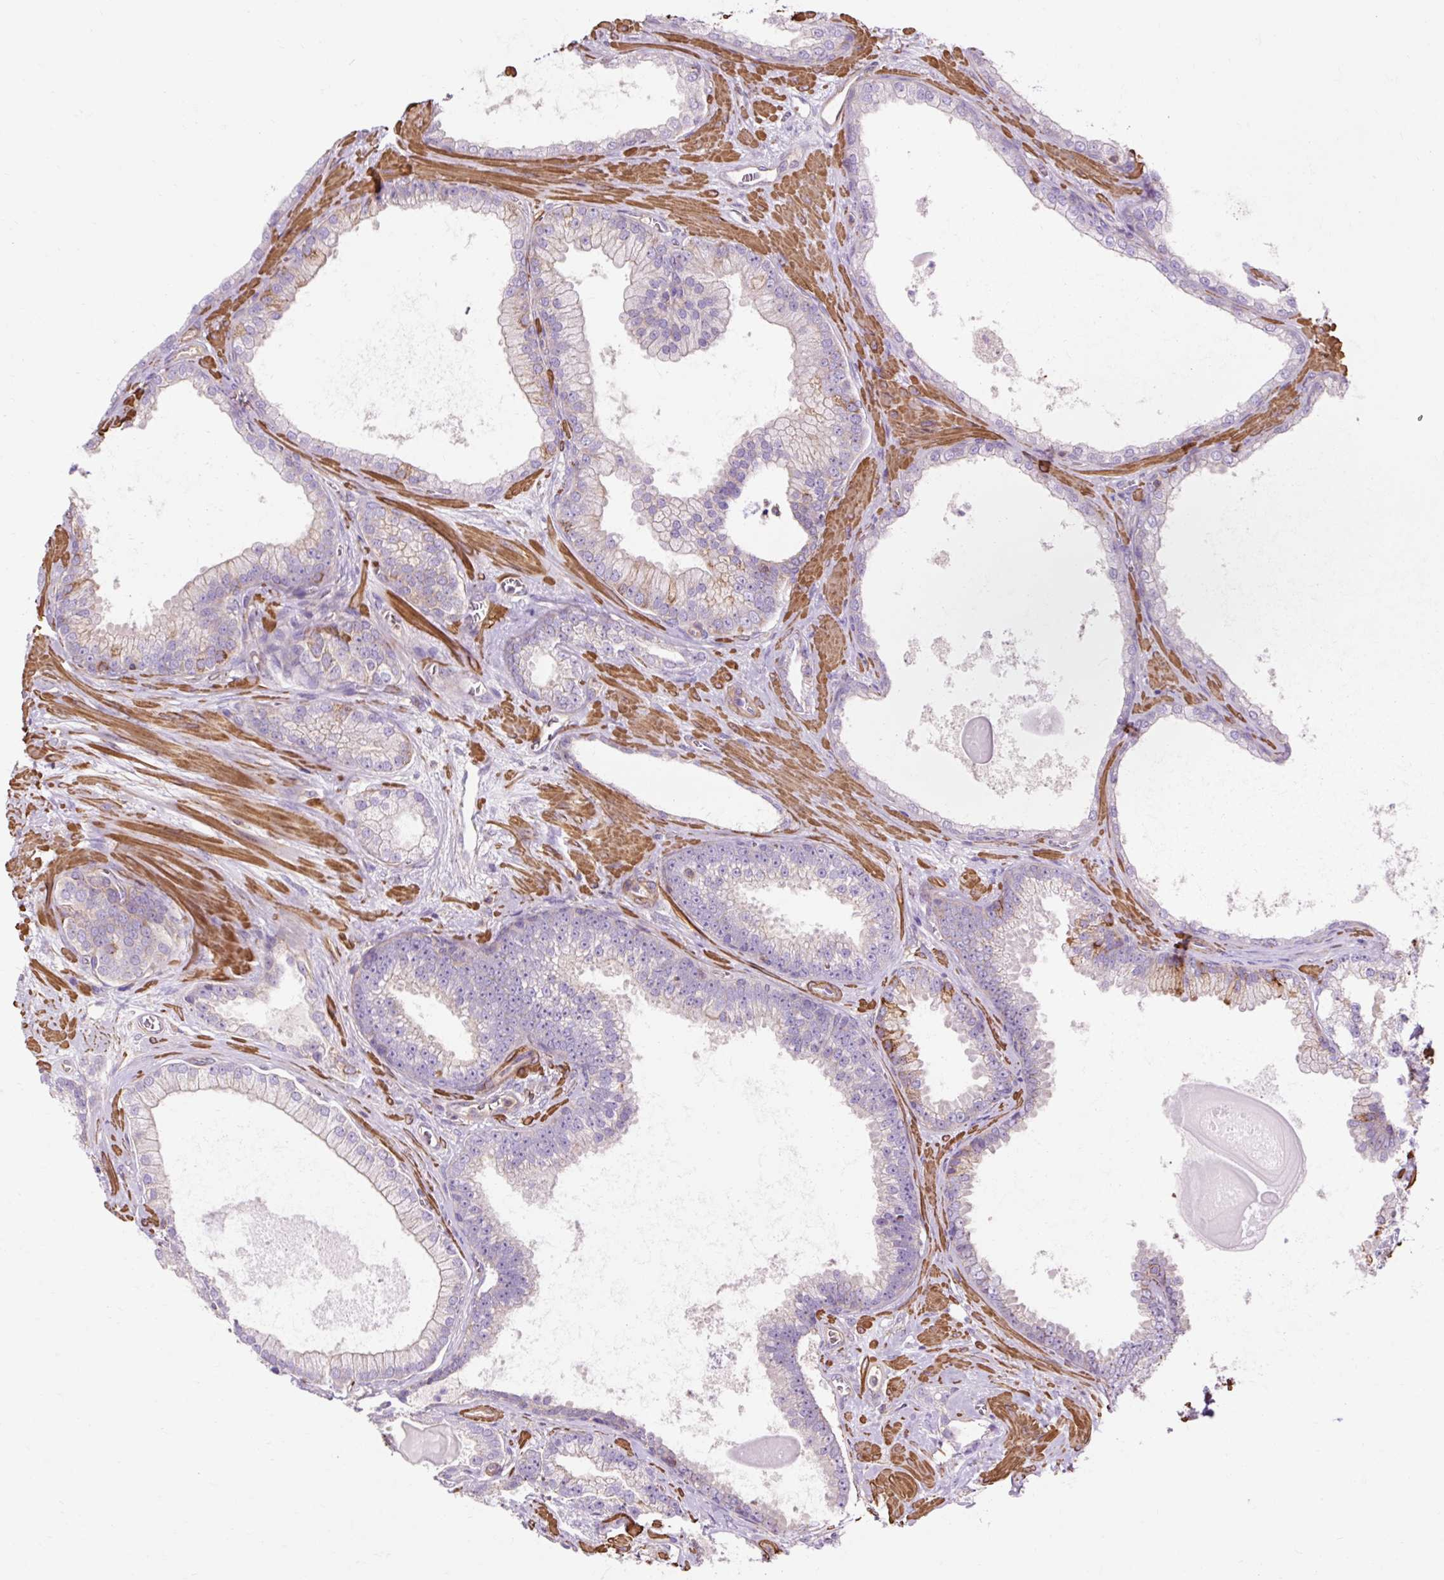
{"staining": {"intensity": "weak", "quantity": "<25%", "location": "cytoplasmic/membranous"}, "tissue": "prostate cancer", "cell_type": "Tumor cells", "image_type": "cancer", "snomed": [{"axis": "morphology", "description": "Adenocarcinoma, High grade"}, {"axis": "topography", "description": "Prostate"}], "caption": "An IHC histopathology image of prostate cancer is shown. There is no staining in tumor cells of prostate cancer.", "gene": "TBC1D2B", "patient": {"sex": "male", "age": 68}}